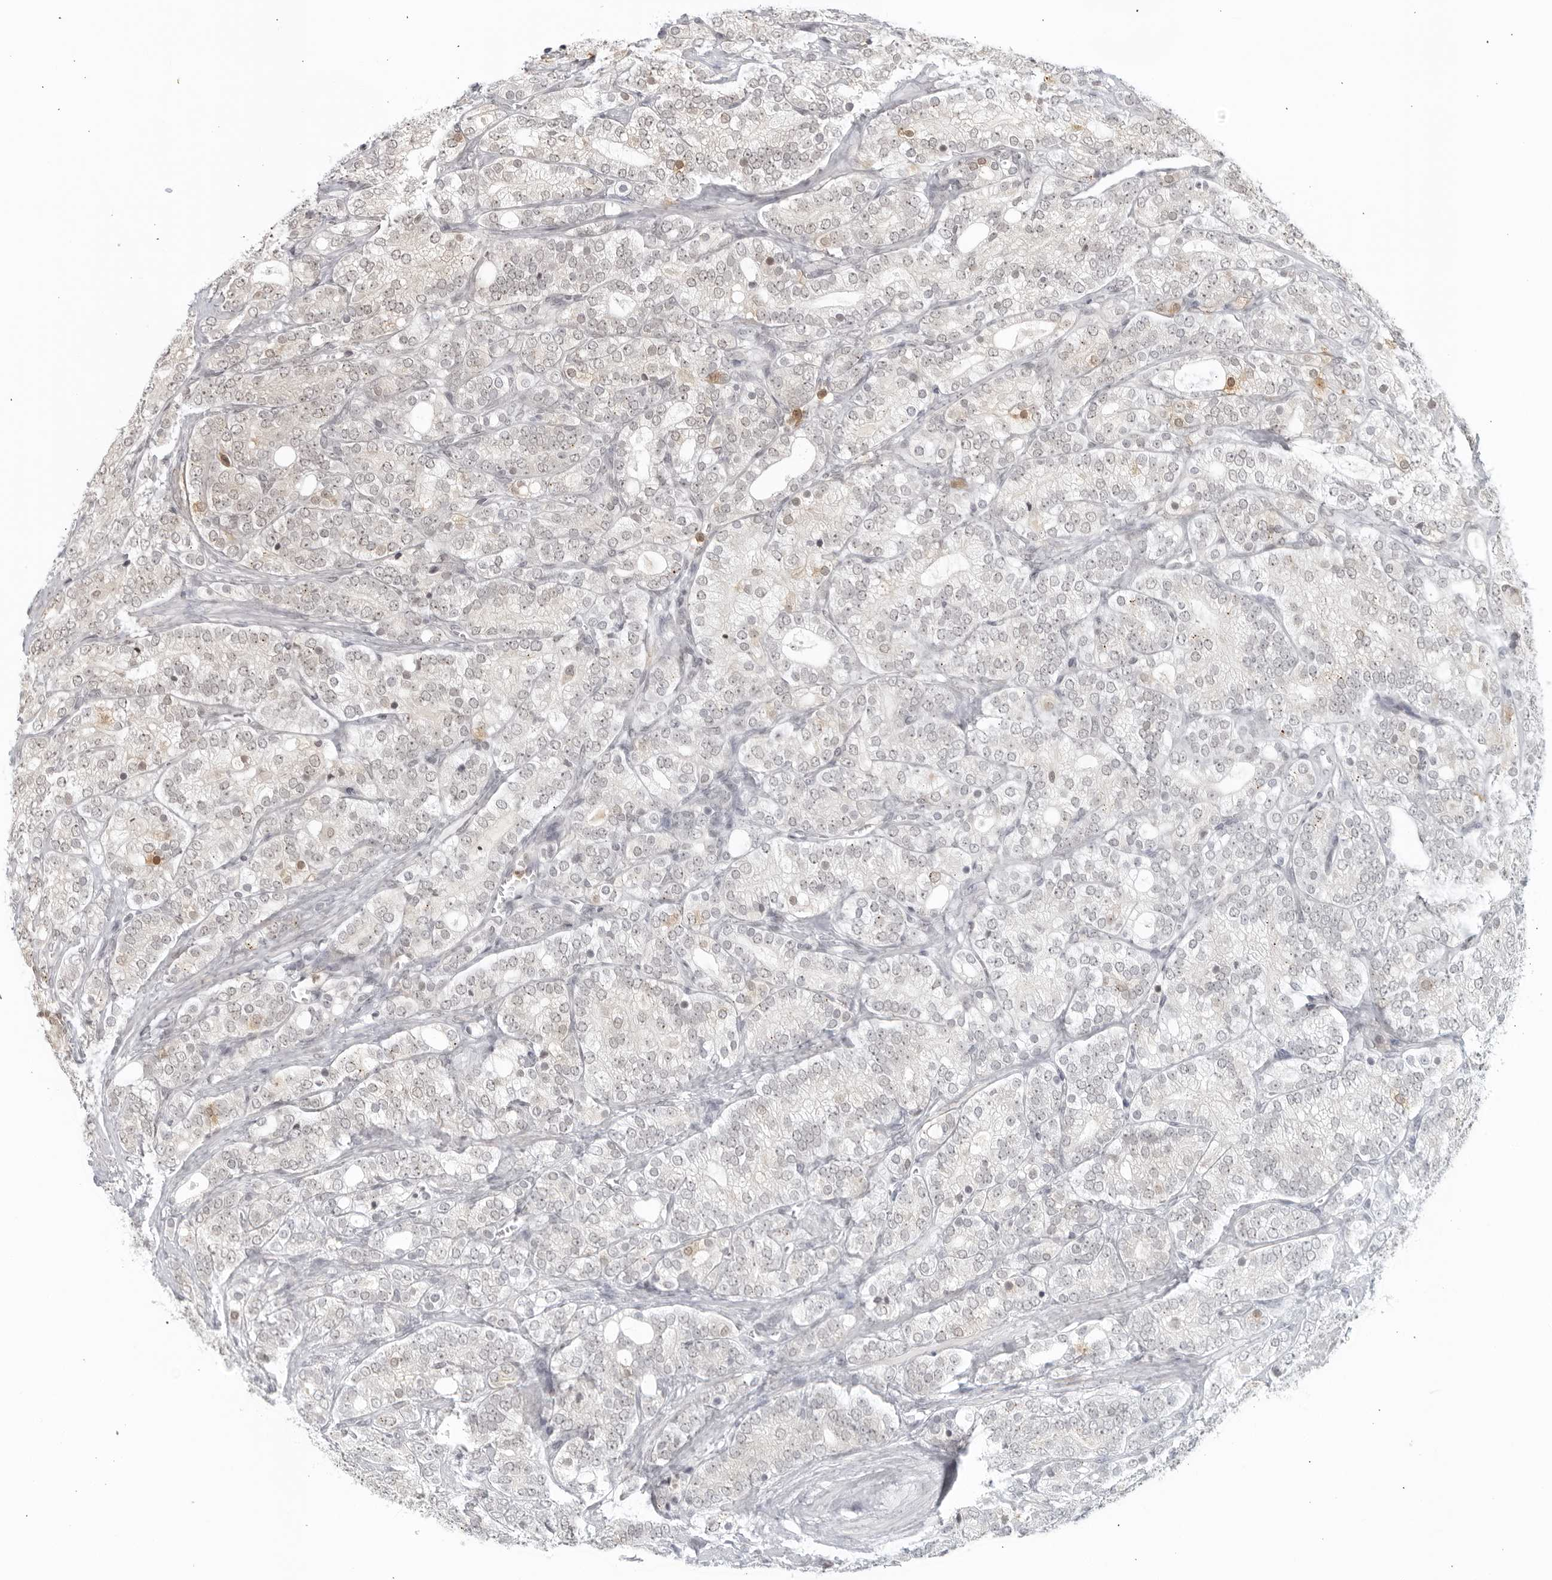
{"staining": {"intensity": "negative", "quantity": "none", "location": "none"}, "tissue": "prostate cancer", "cell_type": "Tumor cells", "image_type": "cancer", "snomed": [{"axis": "morphology", "description": "Adenocarcinoma, High grade"}, {"axis": "topography", "description": "Prostate"}], "caption": "Immunohistochemical staining of human prostate cancer displays no significant staining in tumor cells.", "gene": "RAB11FIP3", "patient": {"sex": "male", "age": 57}}